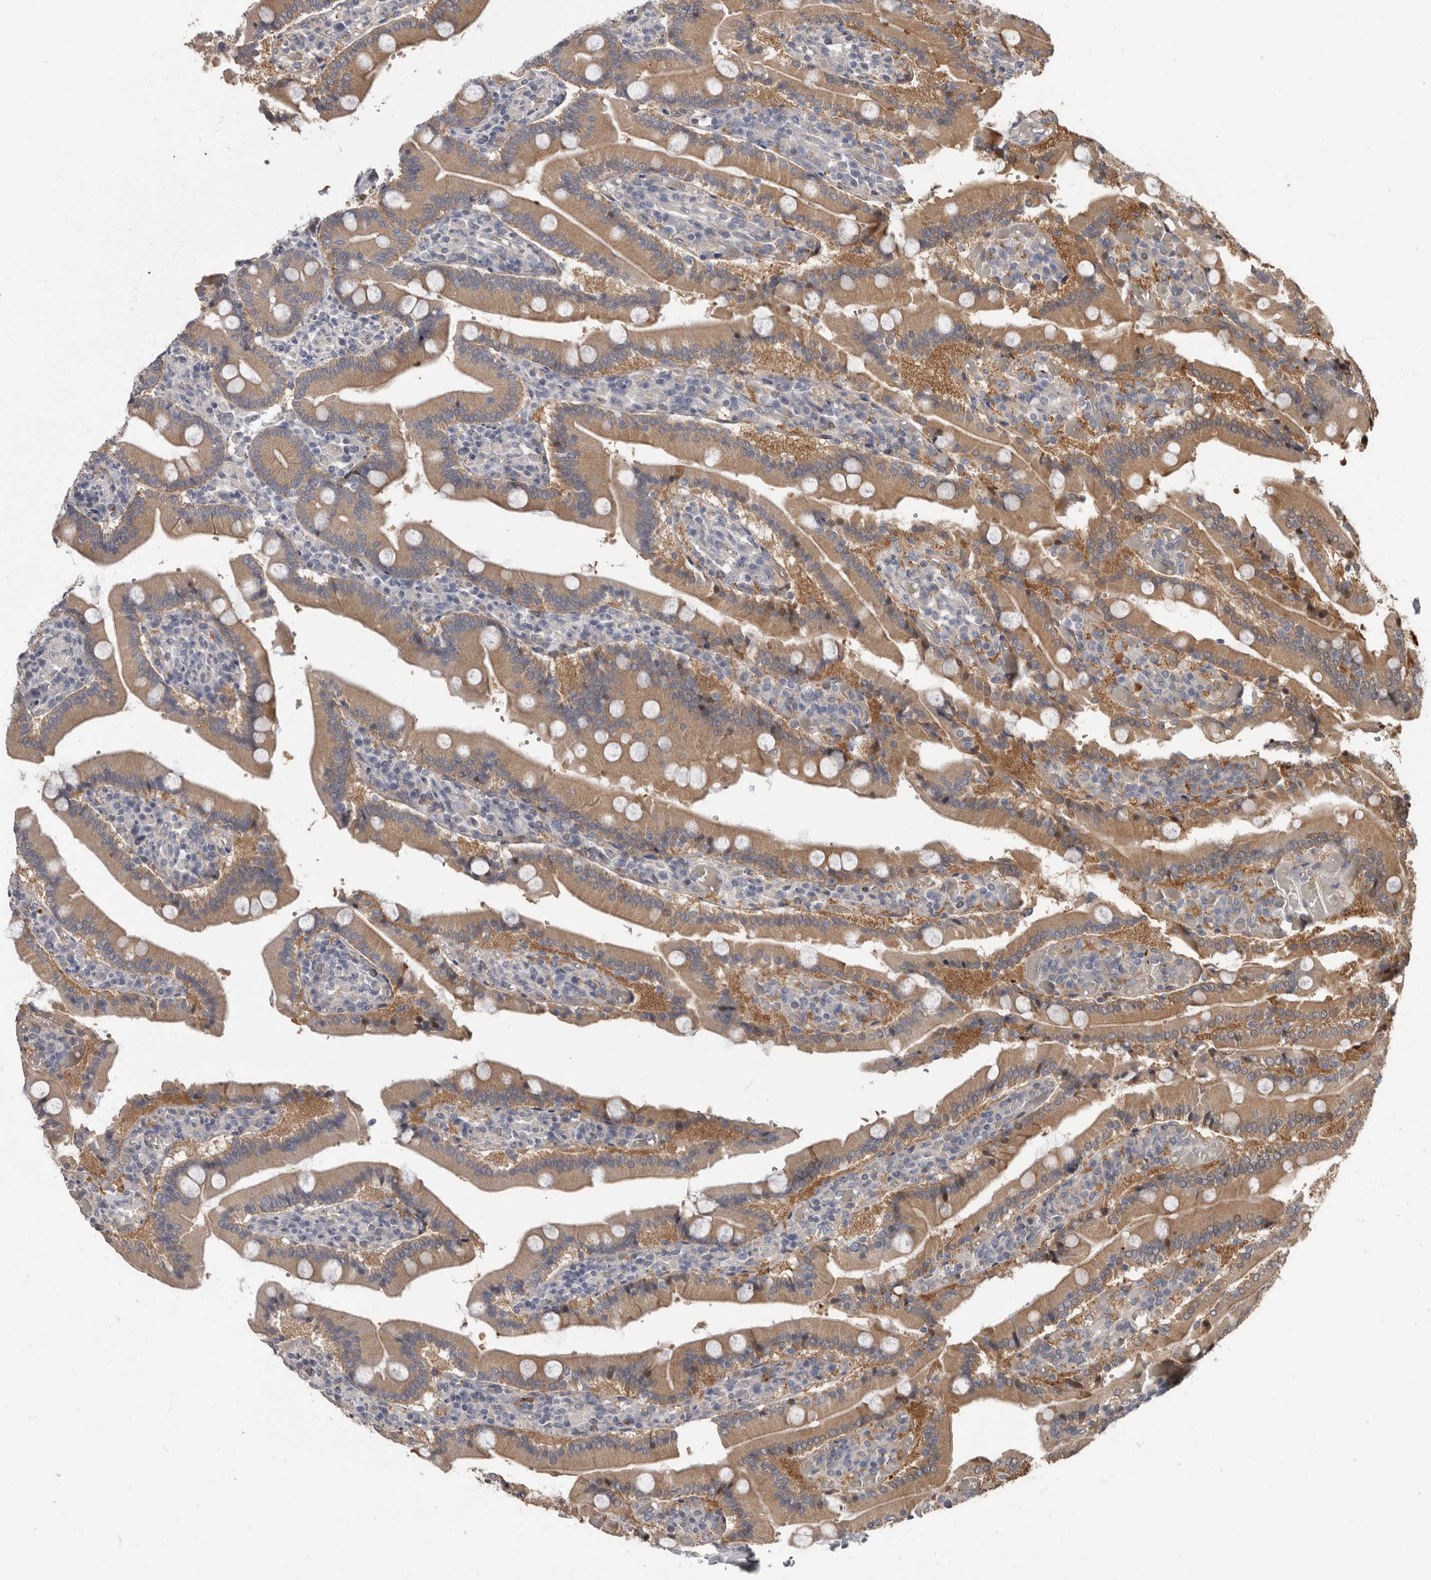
{"staining": {"intensity": "moderate", "quantity": ">75%", "location": "cytoplasmic/membranous"}, "tissue": "duodenum", "cell_type": "Glandular cells", "image_type": "normal", "snomed": [{"axis": "morphology", "description": "Normal tissue, NOS"}, {"axis": "topography", "description": "Duodenum"}], "caption": "The histopathology image displays staining of benign duodenum, revealing moderate cytoplasmic/membranous protein expression (brown color) within glandular cells.", "gene": "FGFR4", "patient": {"sex": "female", "age": 62}}